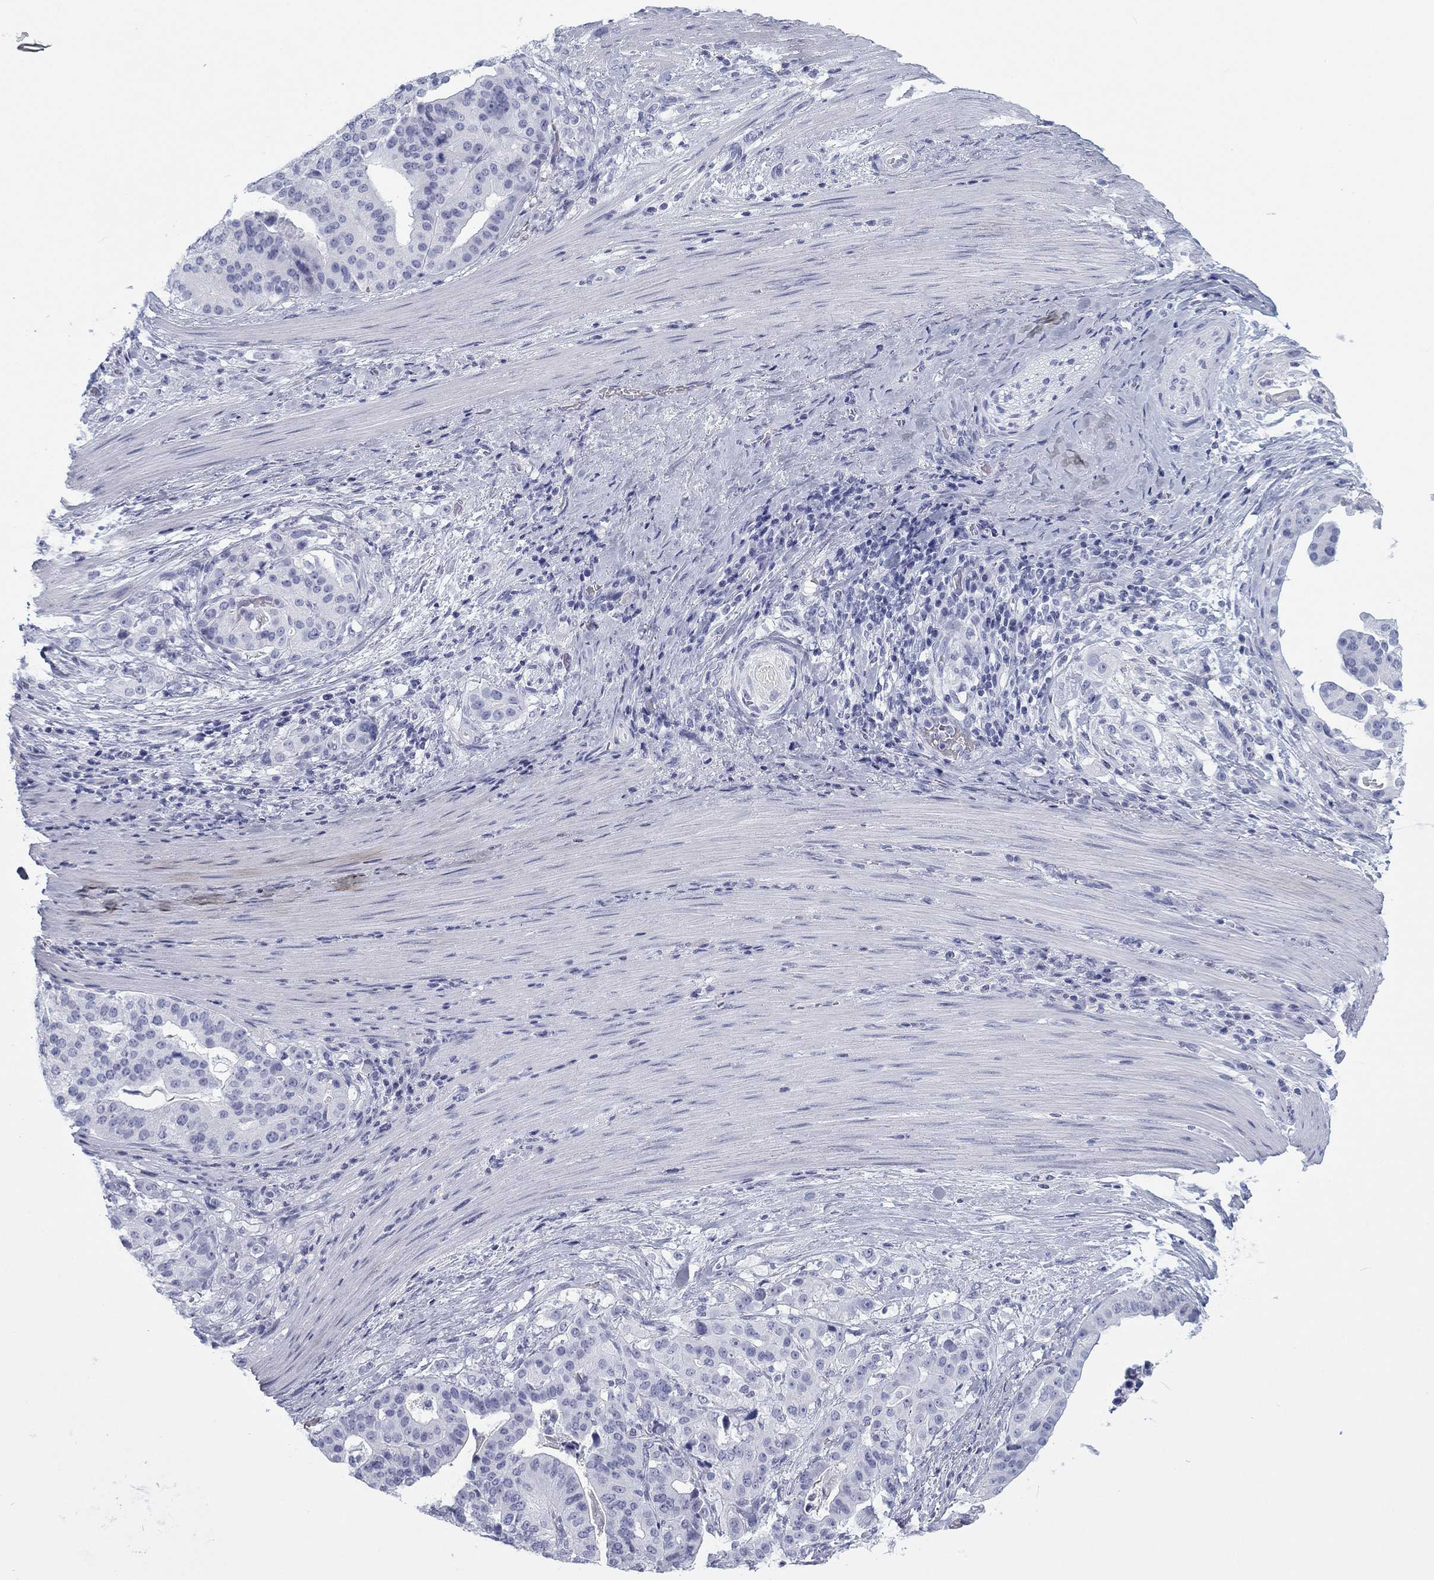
{"staining": {"intensity": "negative", "quantity": "none", "location": "none"}, "tissue": "stomach cancer", "cell_type": "Tumor cells", "image_type": "cancer", "snomed": [{"axis": "morphology", "description": "Adenocarcinoma, NOS"}, {"axis": "topography", "description": "Stomach"}], "caption": "This is an immunohistochemistry (IHC) image of stomach cancer. There is no positivity in tumor cells.", "gene": "CALB1", "patient": {"sex": "male", "age": 48}}